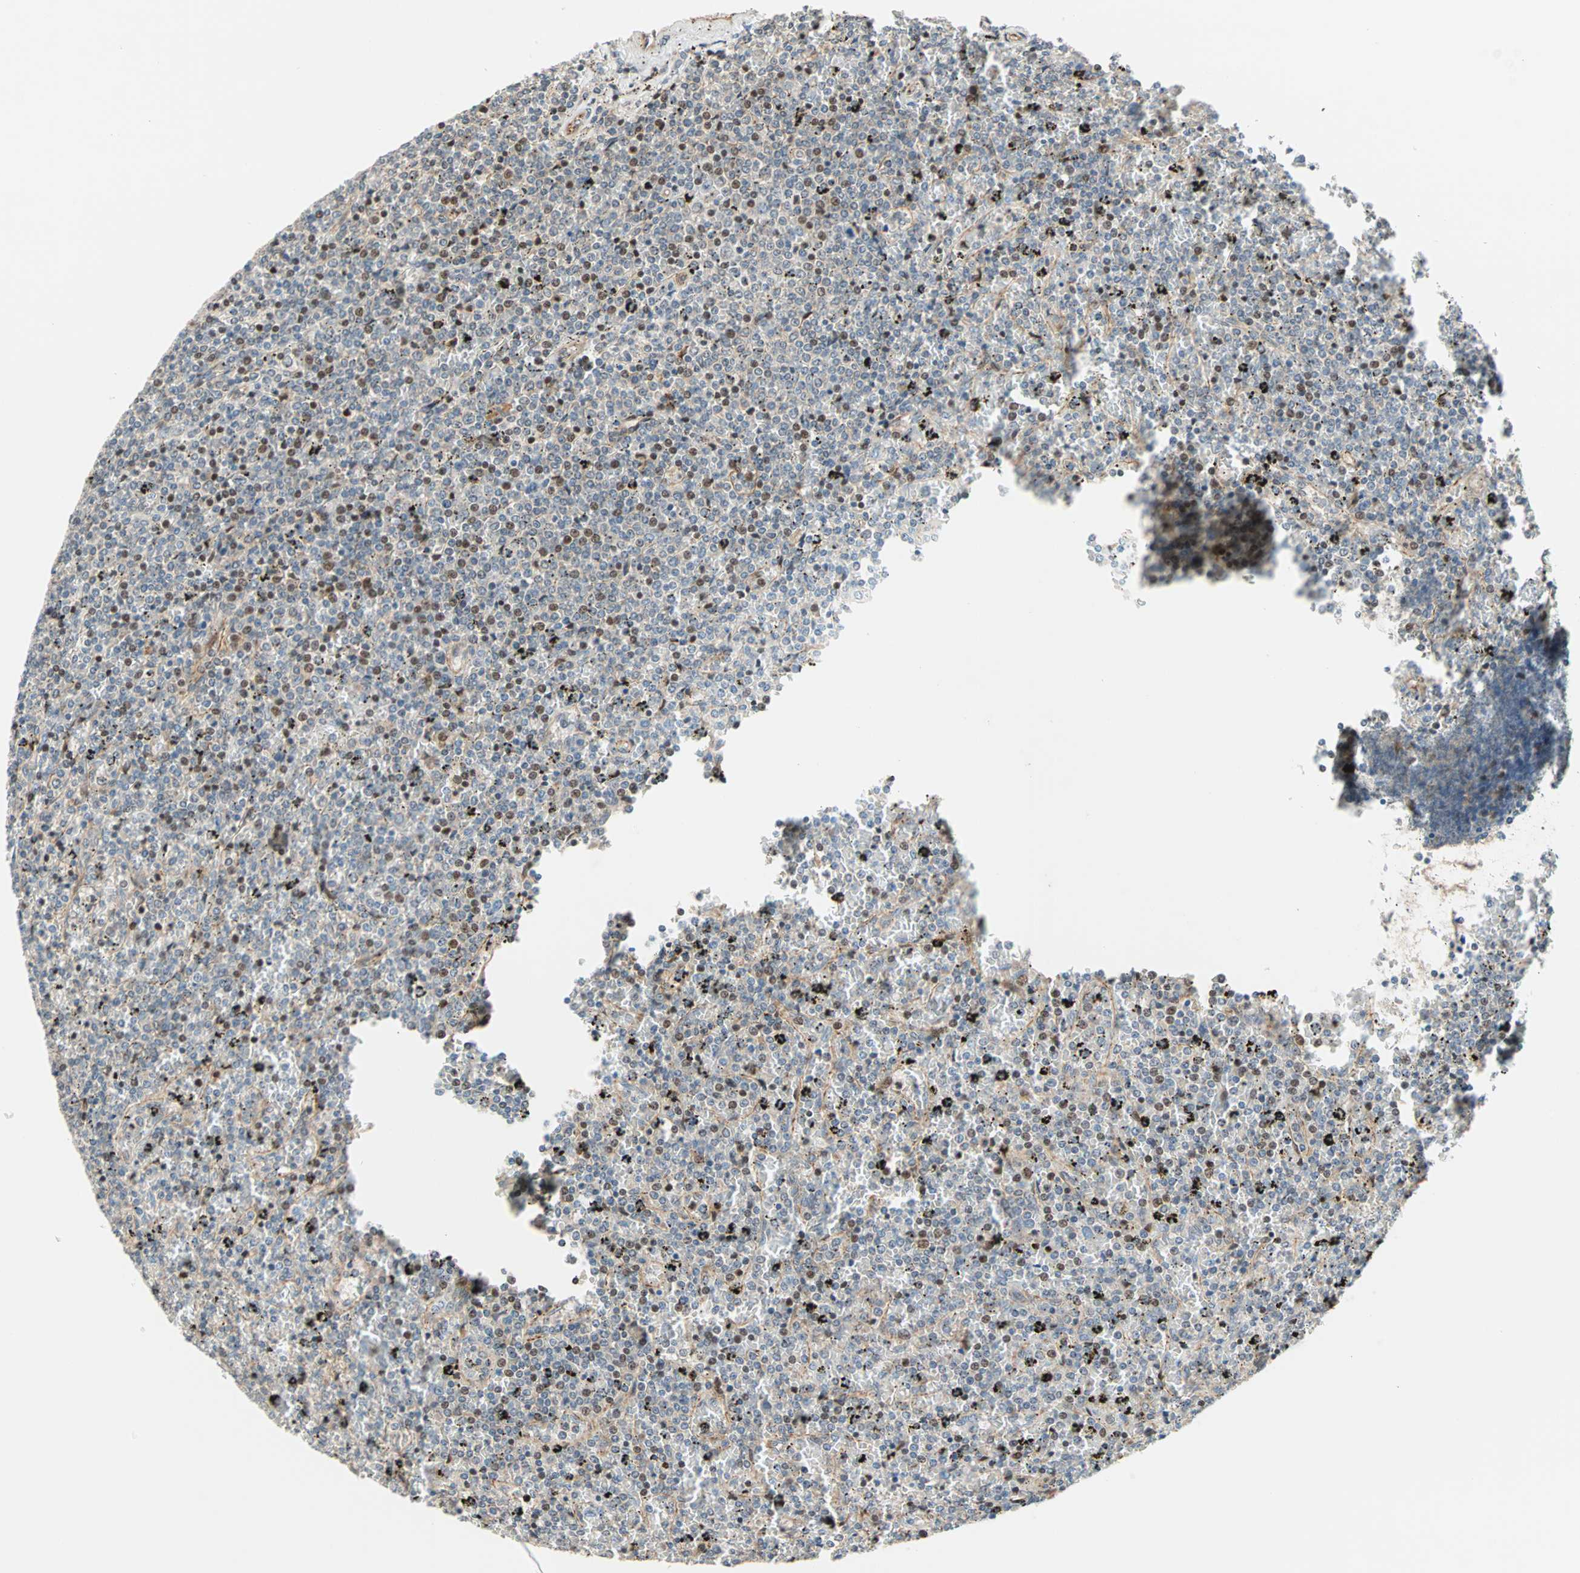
{"staining": {"intensity": "moderate", "quantity": "<25%", "location": "cytoplasmic/membranous,nuclear"}, "tissue": "lymphoma", "cell_type": "Tumor cells", "image_type": "cancer", "snomed": [{"axis": "morphology", "description": "Malignant lymphoma, non-Hodgkin's type, Low grade"}, {"axis": "topography", "description": "Spleen"}], "caption": "Immunohistochemical staining of lymphoma displays low levels of moderate cytoplasmic/membranous and nuclear protein staining in approximately <25% of tumor cells. (brown staining indicates protein expression, while blue staining denotes nuclei).", "gene": "HECW1", "patient": {"sex": "female", "age": 77}}